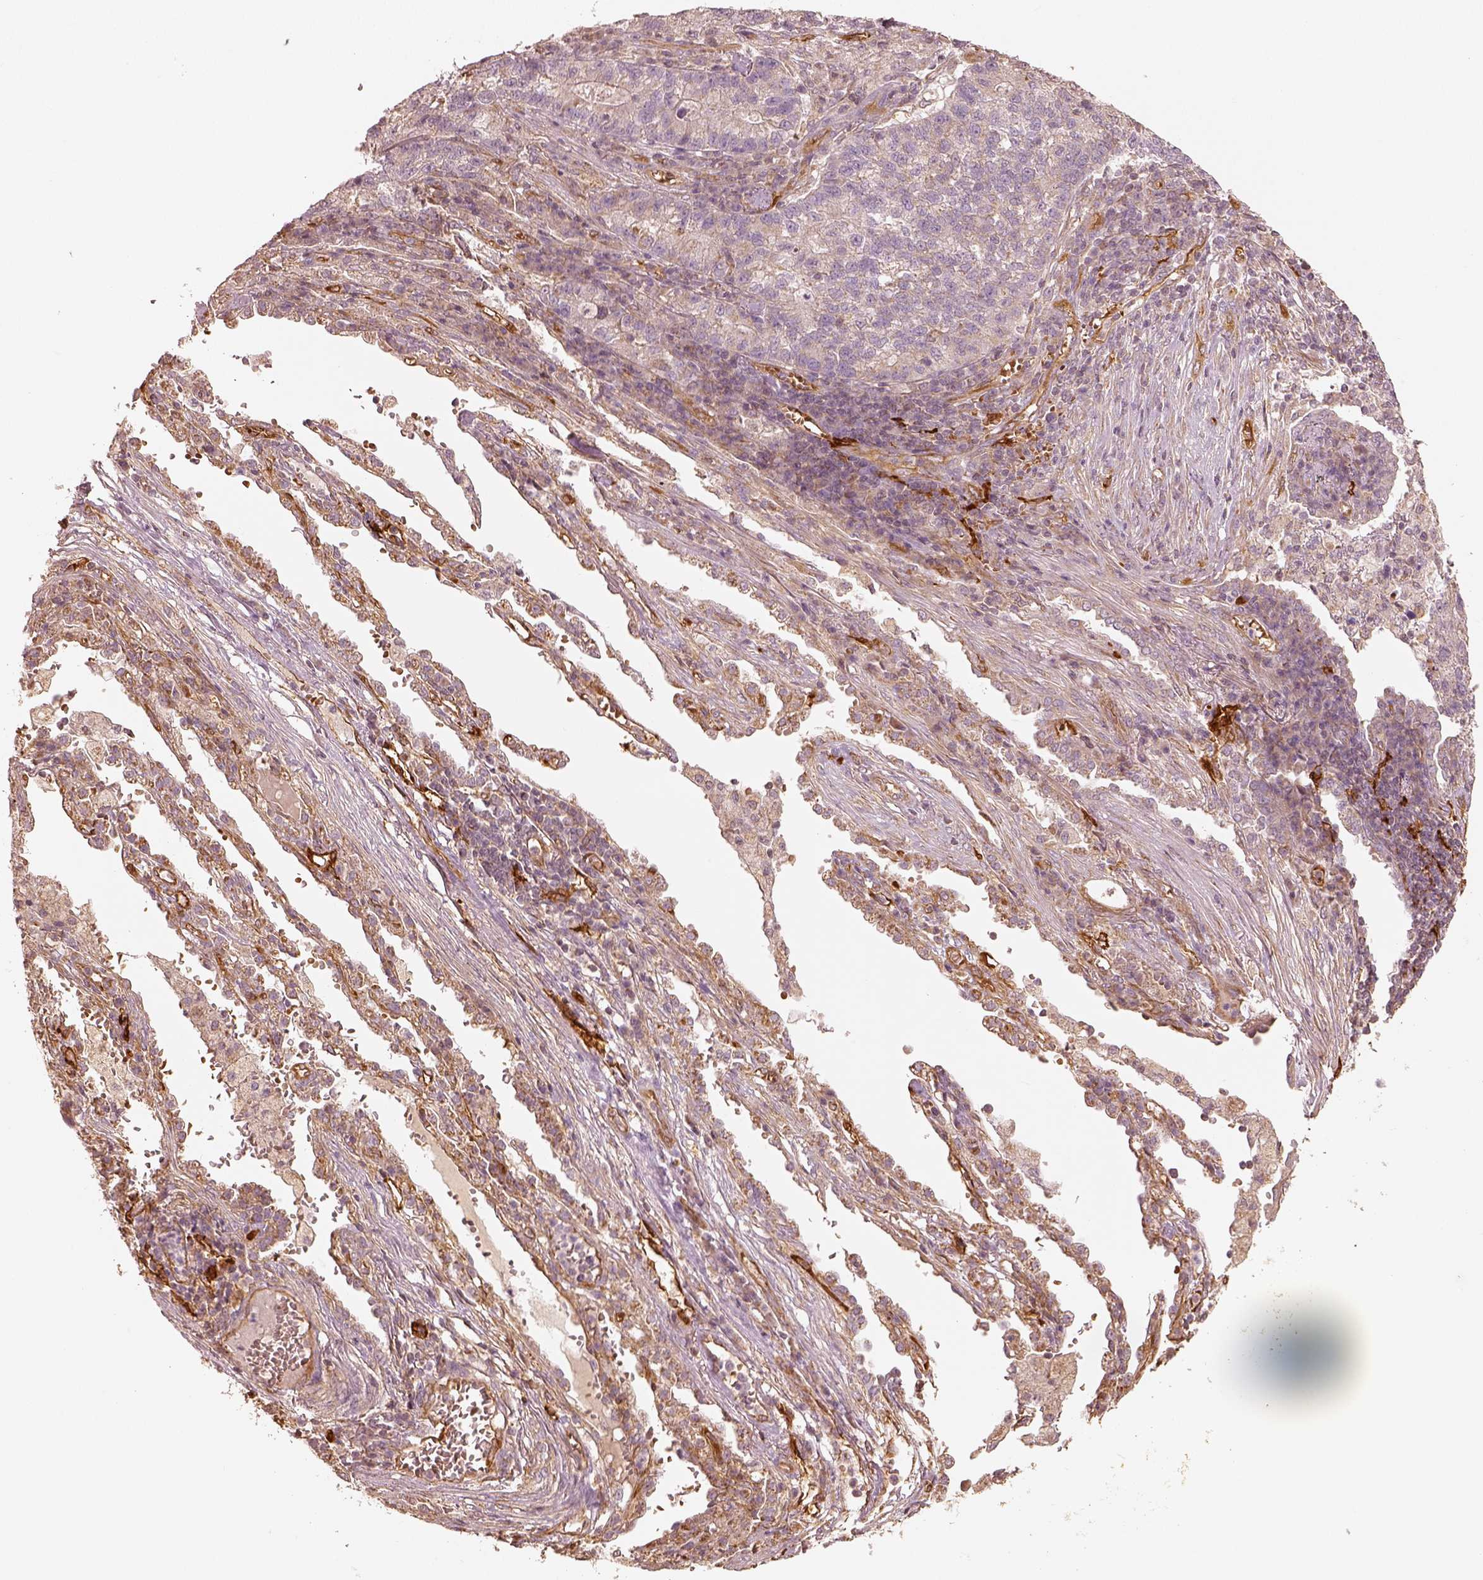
{"staining": {"intensity": "negative", "quantity": "none", "location": "none"}, "tissue": "lung cancer", "cell_type": "Tumor cells", "image_type": "cancer", "snomed": [{"axis": "morphology", "description": "Adenocarcinoma, NOS"}, {"axis": "topography", "description": "Lung"}], "caption": "Immunohistochemistry (IHC) photomicrograph of human lung adenocarcinoma stained for a protein (brown), which reveals no positivity in tumor cells.", "gene": "FSCN1", "patient": {"sex": "male", "age": 57}}